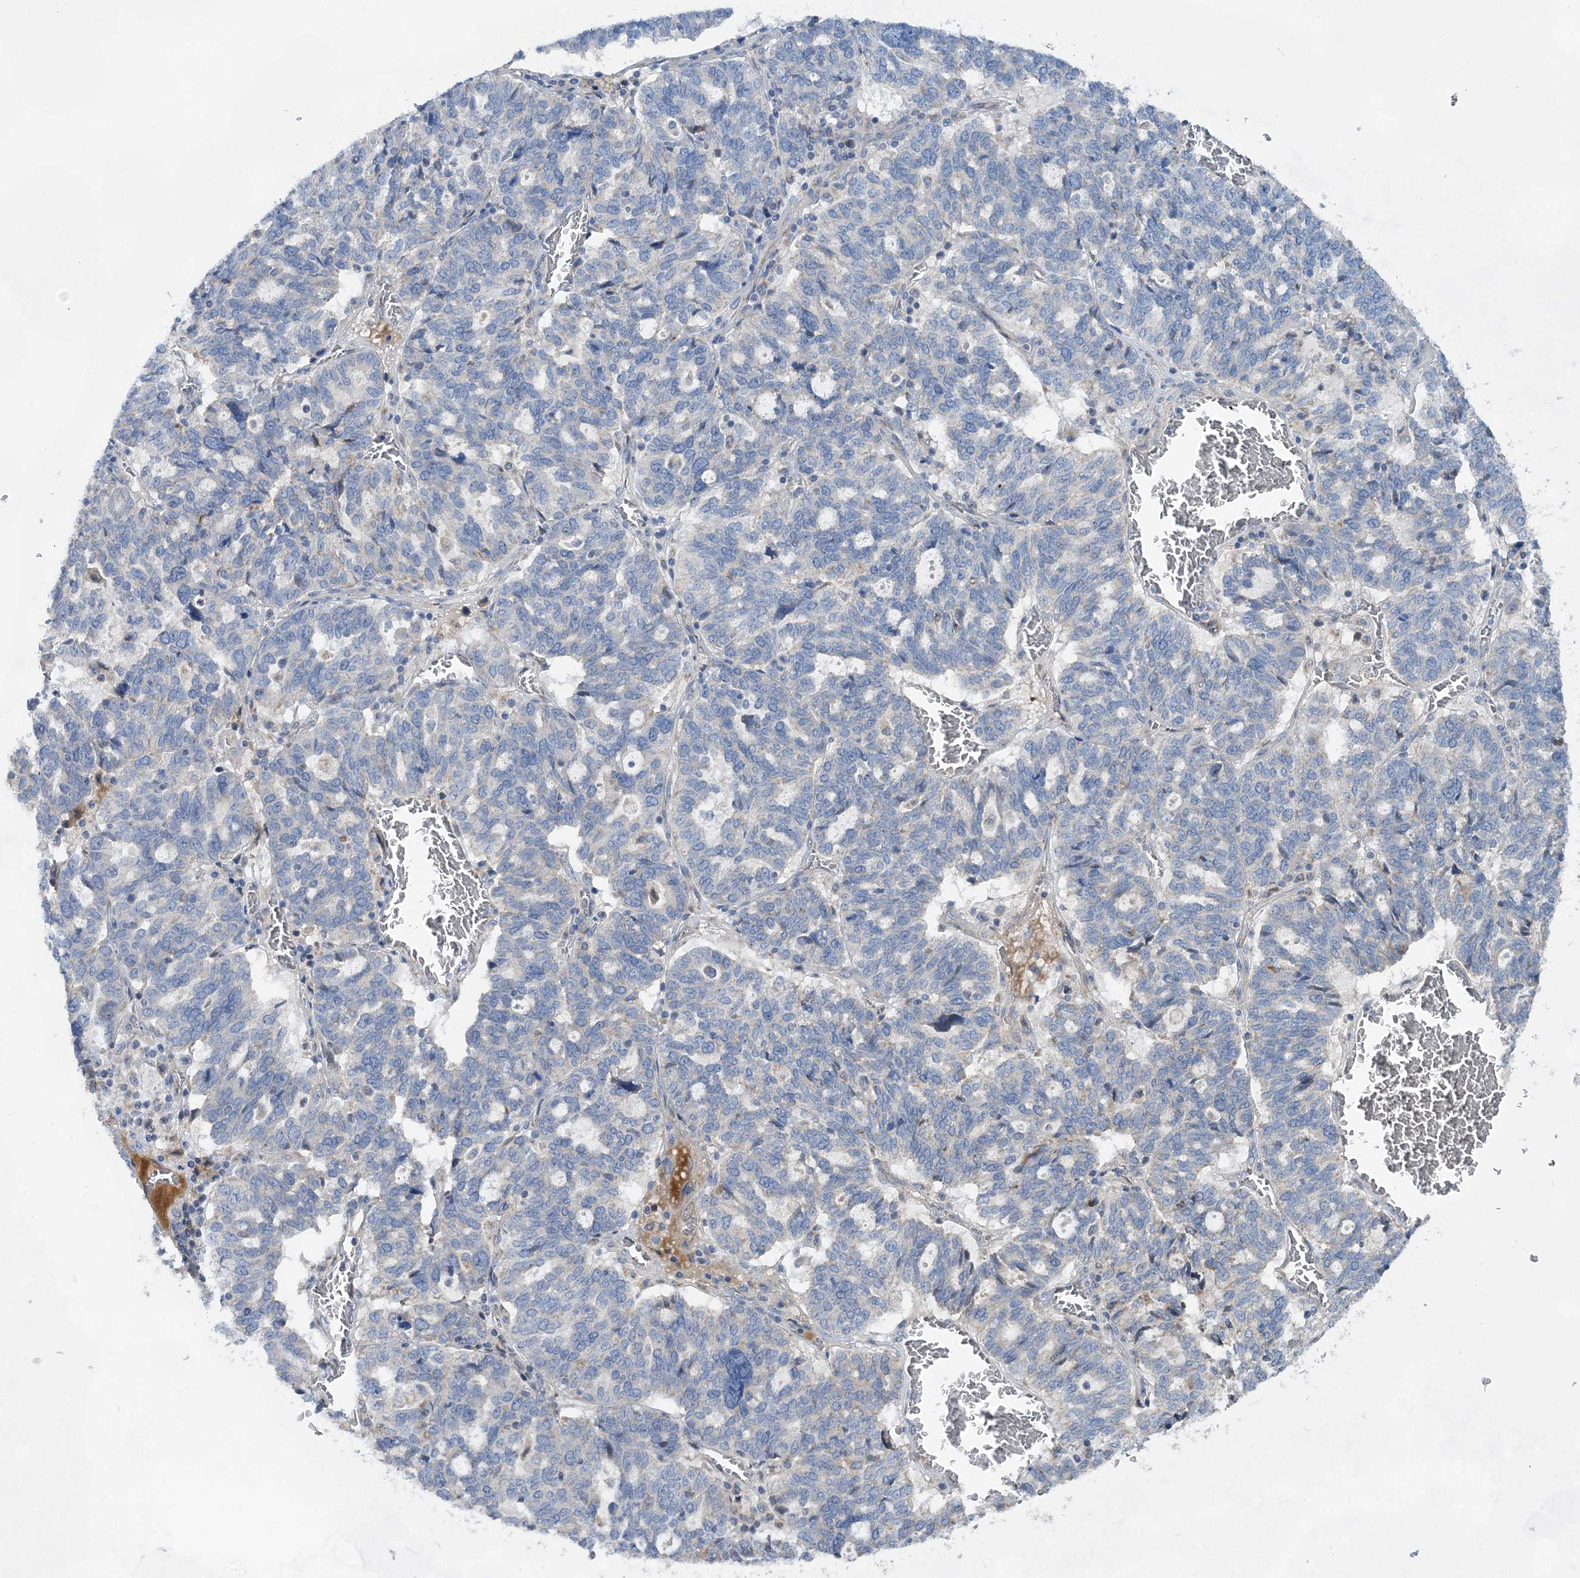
{"staining": {"intensity": "negative", "quantity": "none", "location": "none"}, "tissue": "ovarian cancer", "cell_type": "Tumor cells", "image_type": "cancer", "snomed": [{"axis": "morphology", "description": "Cystadenocarcinoma, serous, NOS"}, {"axis": "topography", "description": "Ovary"}], "caption": "Immunohistochemical staining of human ovarian serous cystadenocarcinoma displays no significant expression in tumor cells.", "gene": "TRAPPC13", "patient": {"sex": "female", "age": 59}}